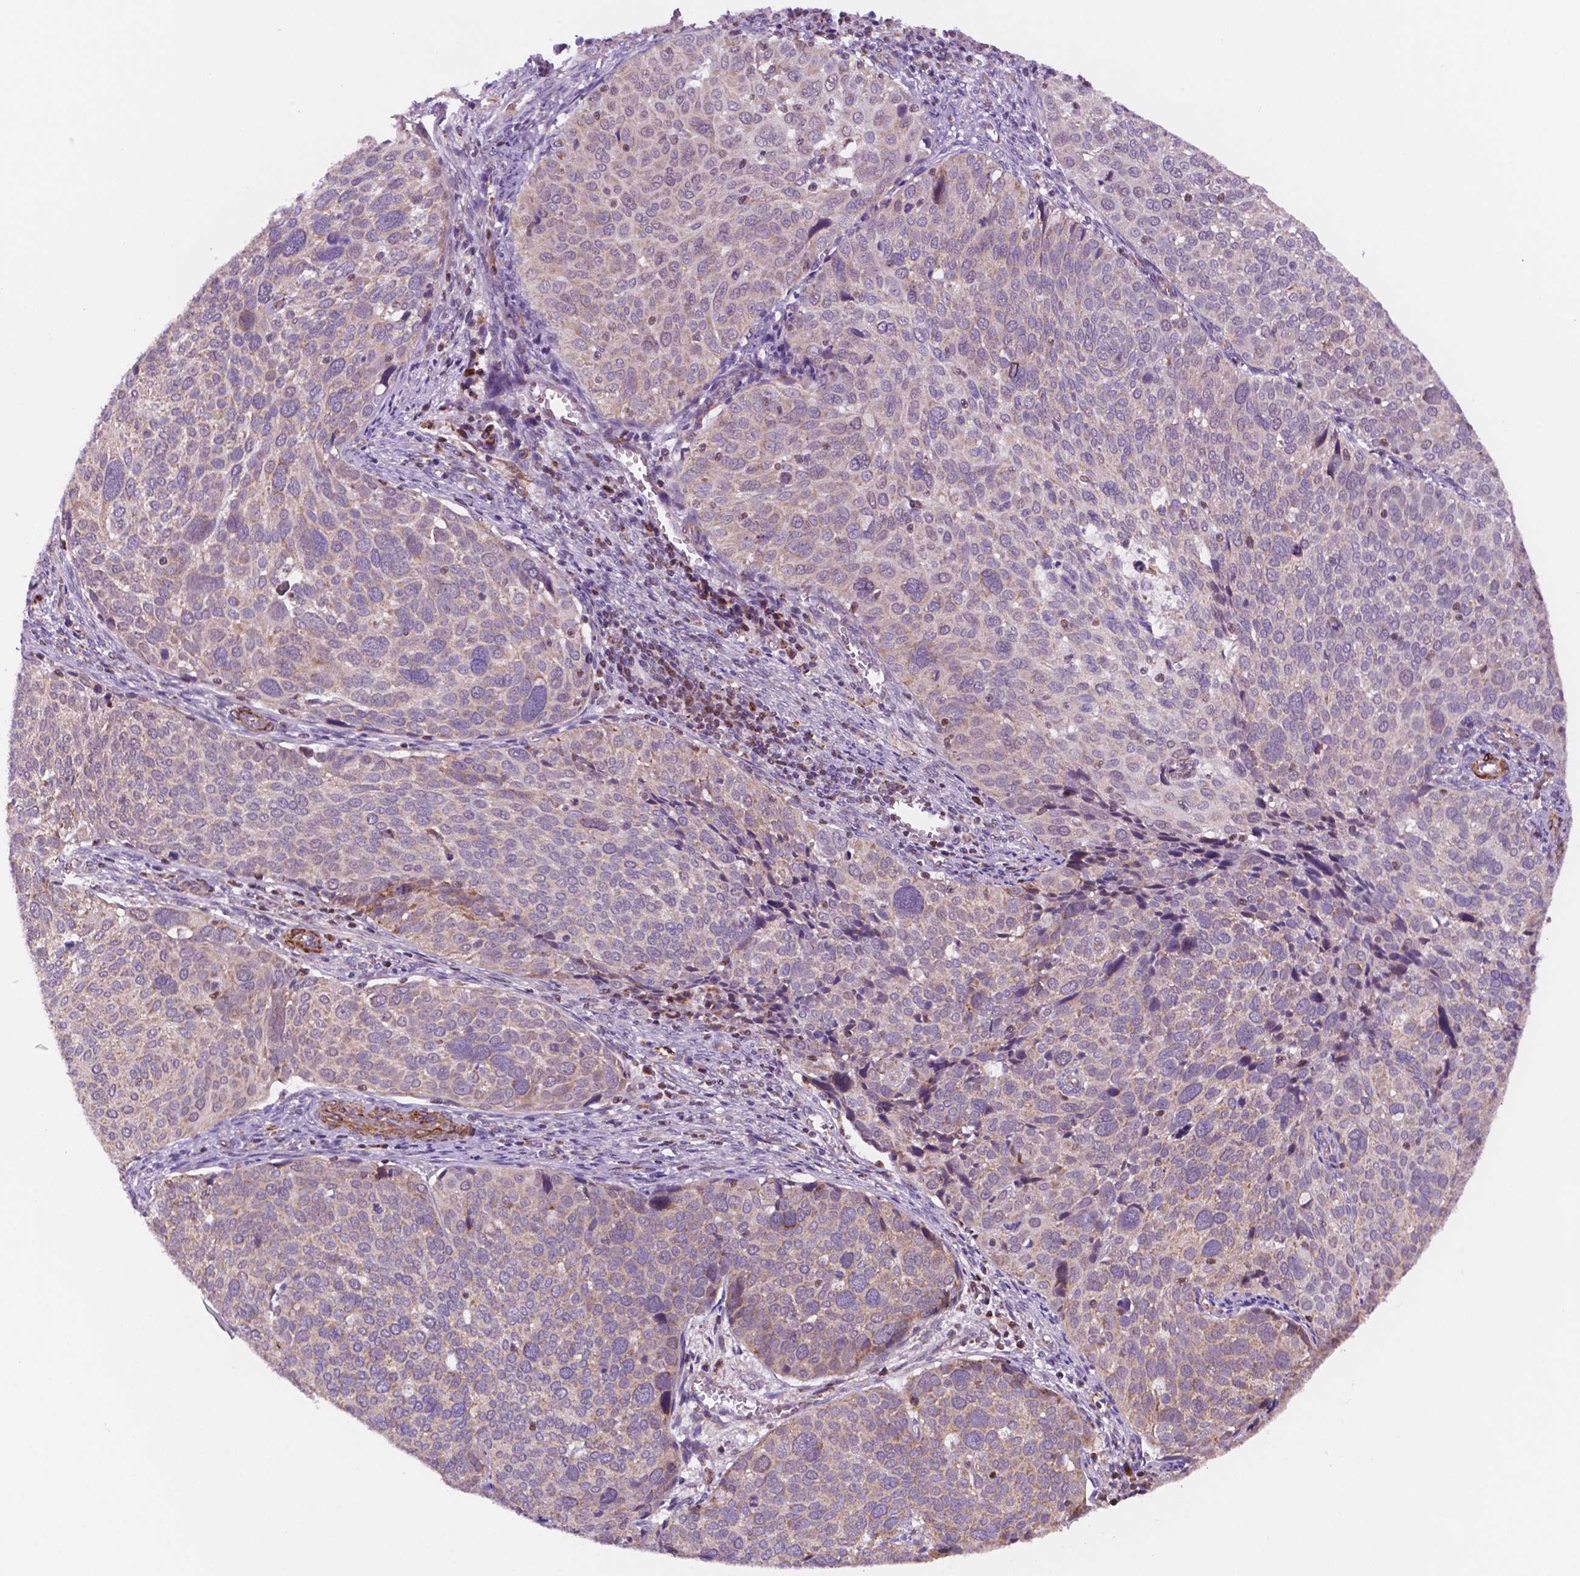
{"staining": {"intensity": "weak", "quantity": ">75%", "location": "cytoplasmic/membranous"}, "tissue": "cervical cancer", "cell_type": "Tumor cells", "image_type": "cancer", "snomed": [{"axis": "morphology", "description": "Squamous cell carcinoma, NOS"}, {"axis": "topography", "description": "Cervix"}], "caption": "The immunohistochemical stain shows weak cytoplasmic/membranous expression in tumor cells of cervical cancer tissue. The staining was performed using DAB (3,3'-diaminobenzidine) to visualize the protein expression in brown, while the nuclei were stained in blue with hematoxylin (Magnification: 20x).", "gene": "GEMIN4", "patient": {"sex": "female", "age": 39}}